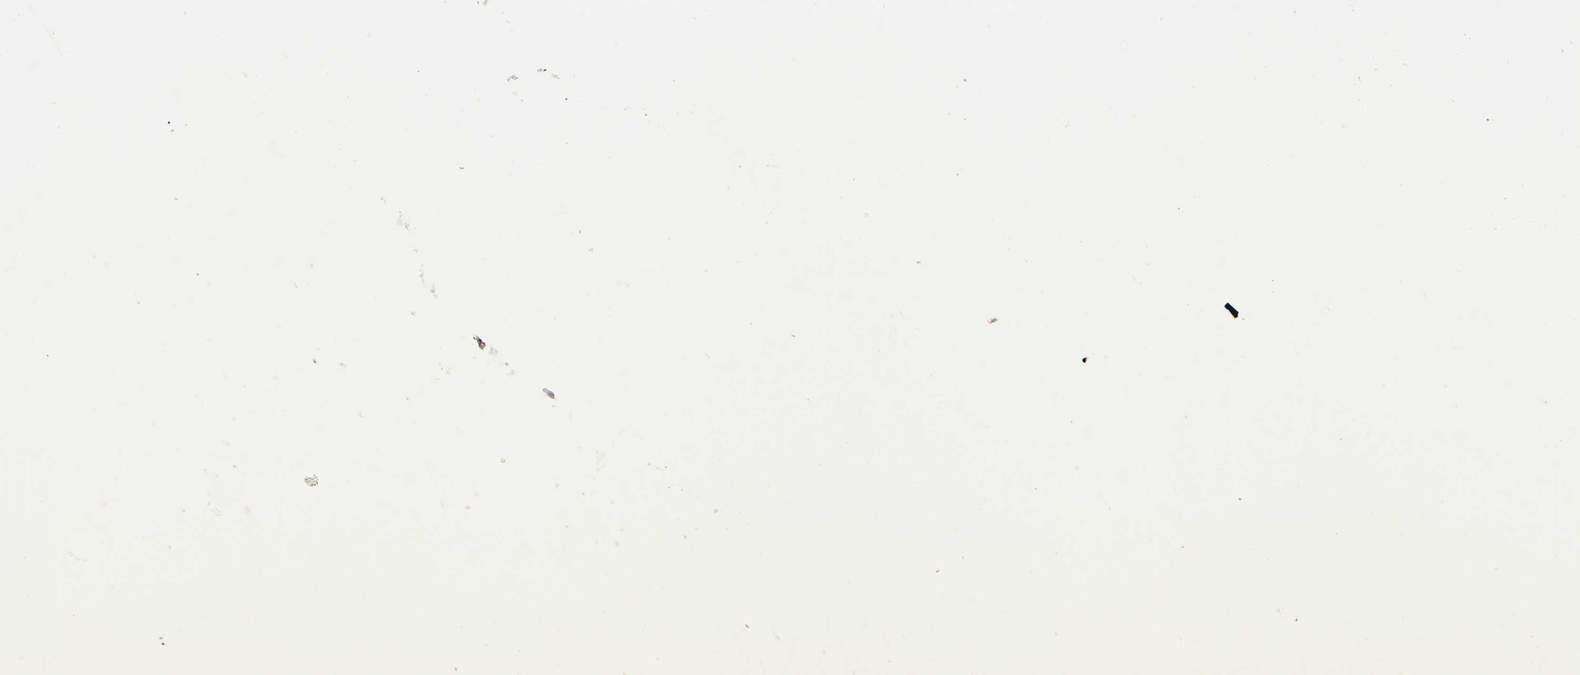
{"staining": {"intensity": "moderate", "quantity": "25%-75%", "location": "cytoplasmic/membranous"}, "tissue": "vagina", "cell_type": "Squamous epithelial cells", "image_type": "normal", "snomed": [{"axis": "morphology", "description": "Normal tissue, NOS"}, {"axis": "topography", "description": "Vagina"}], "caption": "The photomicrograph displays staining of unremarkable vagina, revealing moderate cytoplasmic/membranous protein positivity (brown color) within squamous epithelial cells.", "gene": "LGALS3", "patient": {"sex": "female", "age": 34}}